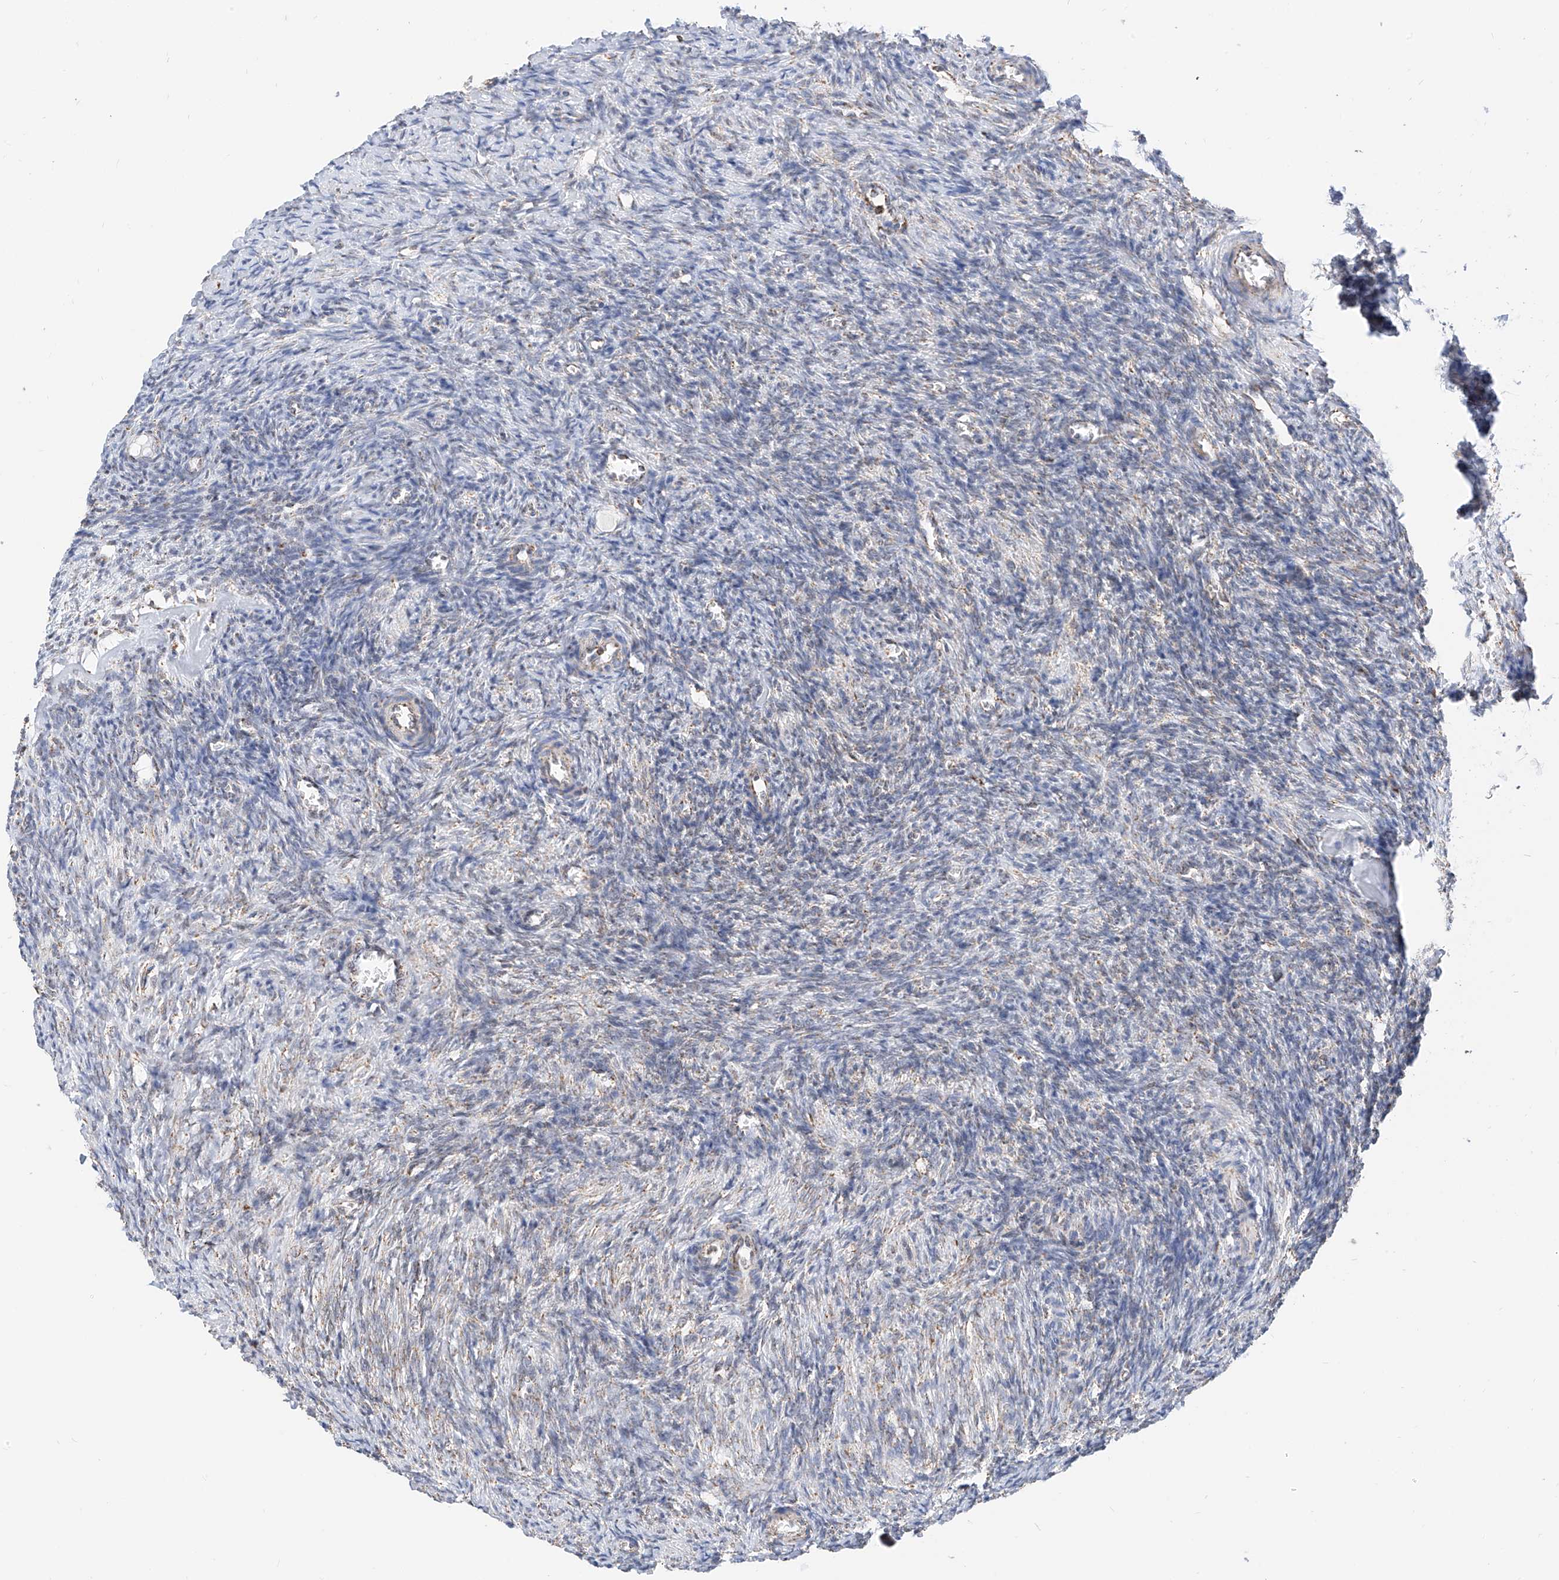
{"staining": {"intensity": "negative", "quantity": "none", "location": "none"}, "tissue": "ovary", "cell_type": "Ovarian stroma cells", "image_type": "normal", "snomed": [{"axis": "morphology", "description": "Normal tissue, NOS"}, {"axis": "topography", "description": "Ovary"}], "caption": "IHC photomicrograph of benign ovary stained for a protein (brown), which demonstrates no positivity in ovarian stroma cells.", "gene": "NALCN", "patient": {"sex": "female", "age": 27}}